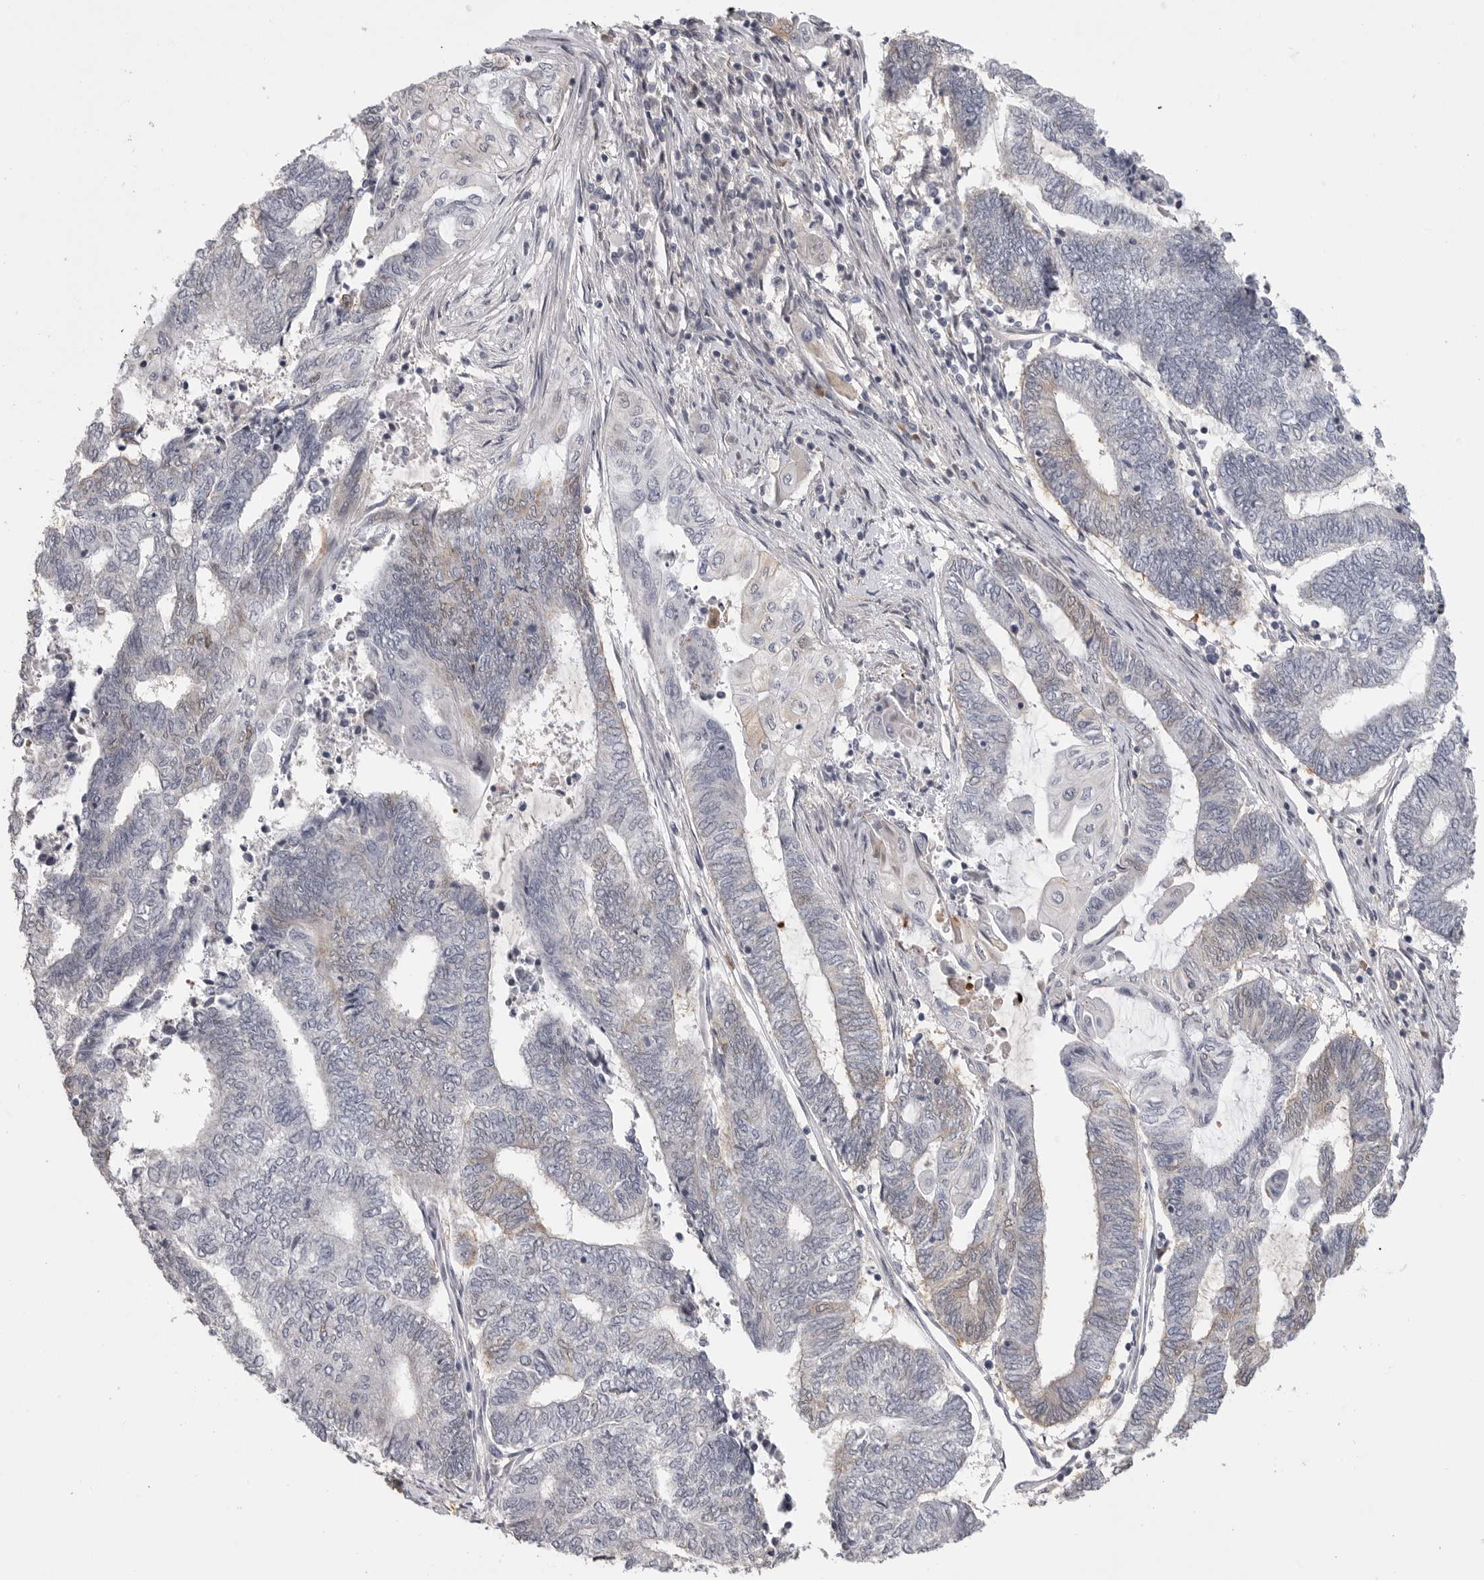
{"staining": {"intensity": "negative", "quantity": "none", "location": "none"}, "tissue": "endometrial cancer", "cell_type": "Tumor cells", "image_type": "cancer", "snomed": [{"axis": "morphology", "description": "Adenocarcinoma, NOS"}, {"axis": "topography", "description": "Uterus"}, {"axis": "topography", "description": "Endometrium"}], "caption": "This is an IHC histopathology image of human endometrial cancer (adenocarcinoma). There is no positivity in tumor cells.", "gene": "FBXO43", "patient": {"sex": "female", "age": 70}}